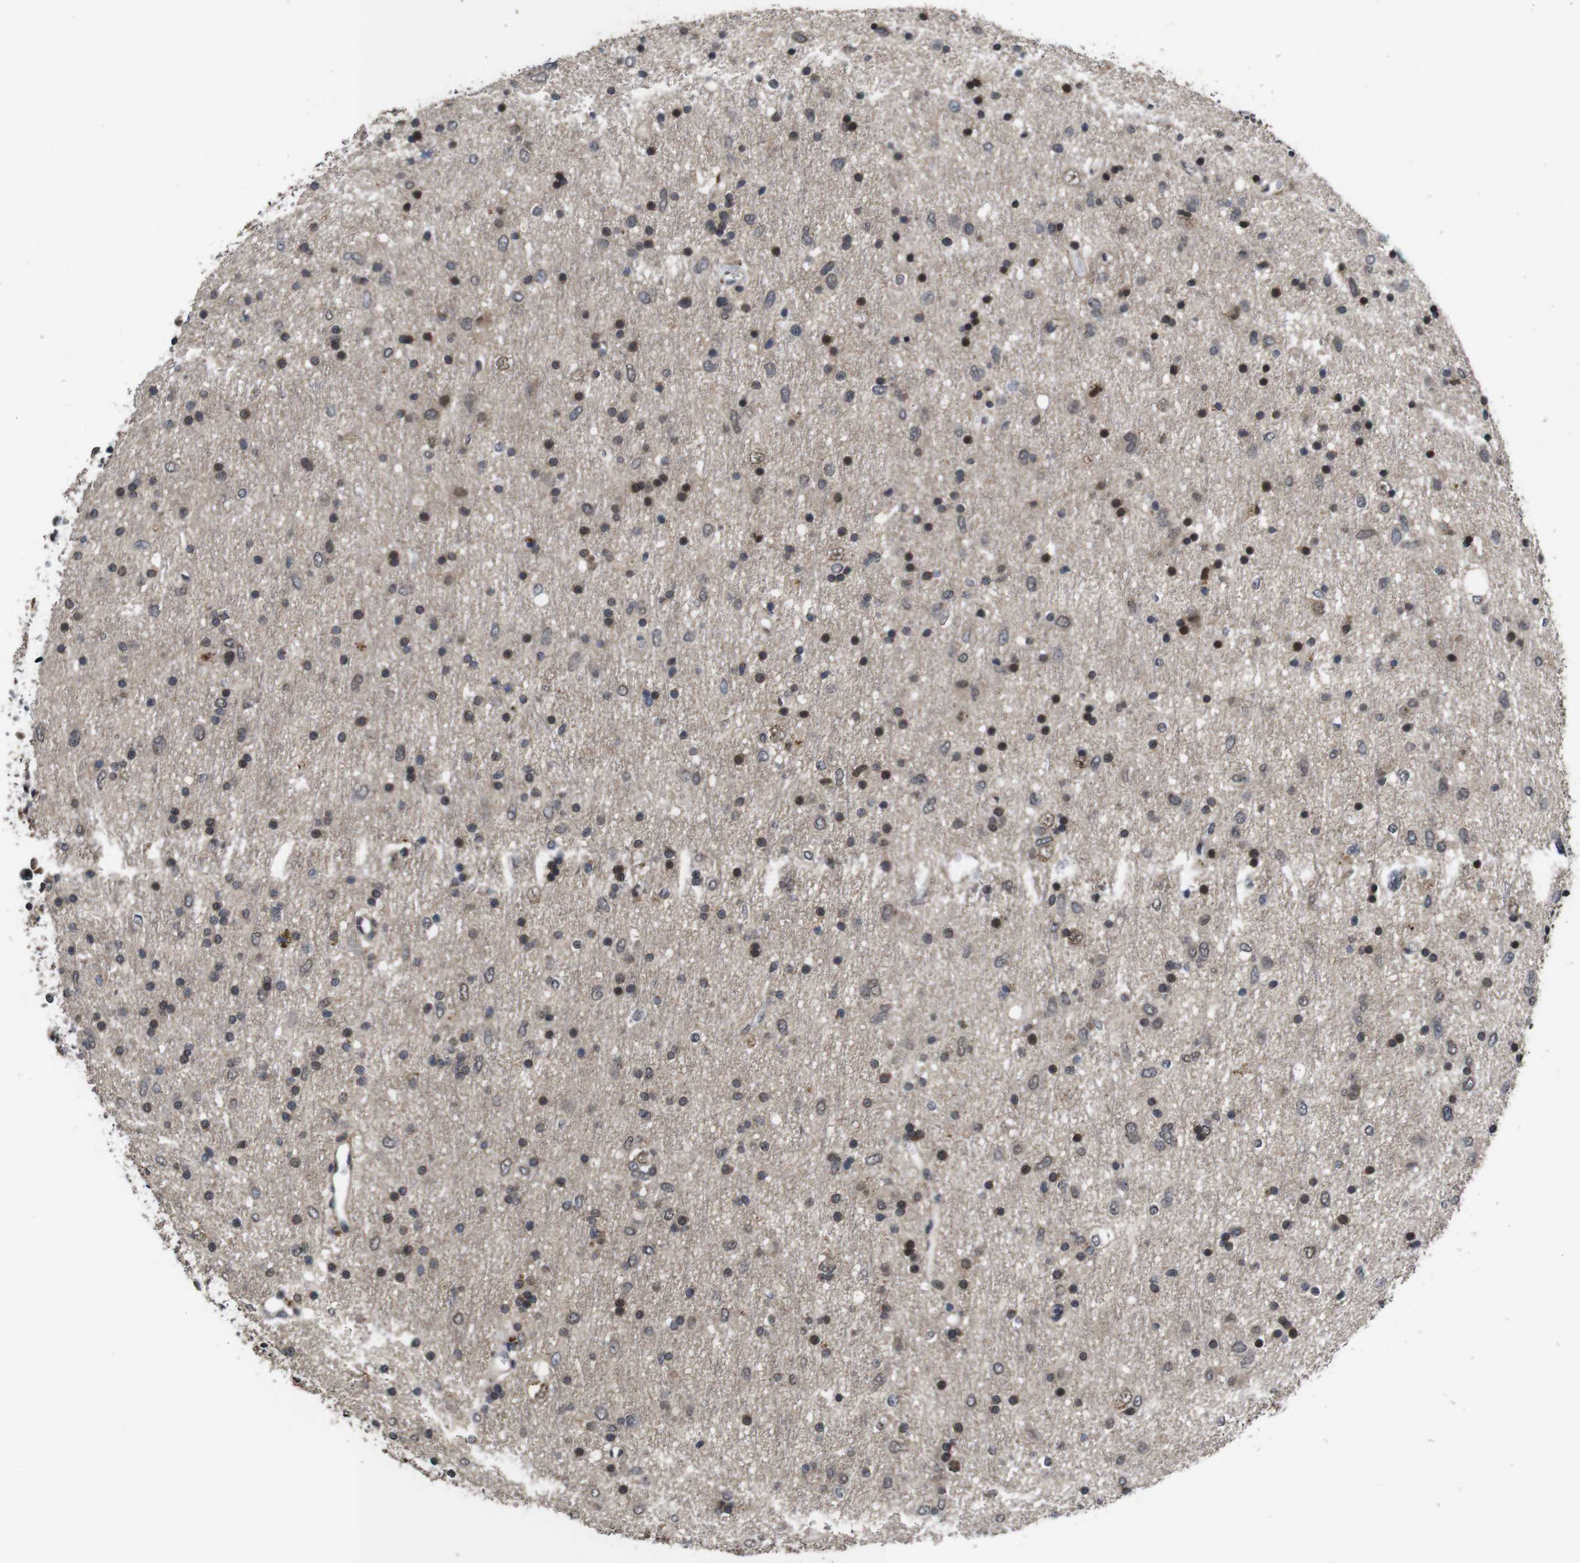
{"staining": {"intensity": "strong", "quantity": "25%-75%", "location": "nuclear"}, "tissue": "glioma", "cell_type": "Tumor cells", "image_type": "cancer", "snomed": [{"axis": "morphology", "description": "Glioma, malignant, Low grade"}, {"axis": "topography", "description": "Brain"}], "caption": "This is a histology image of IHC staining of malignant glioma (low-grade), which shows strong staining in the nuclear of tumor cells.", "gene": "ZBTB46", "patient": {"sex": "male", "age": 77}}